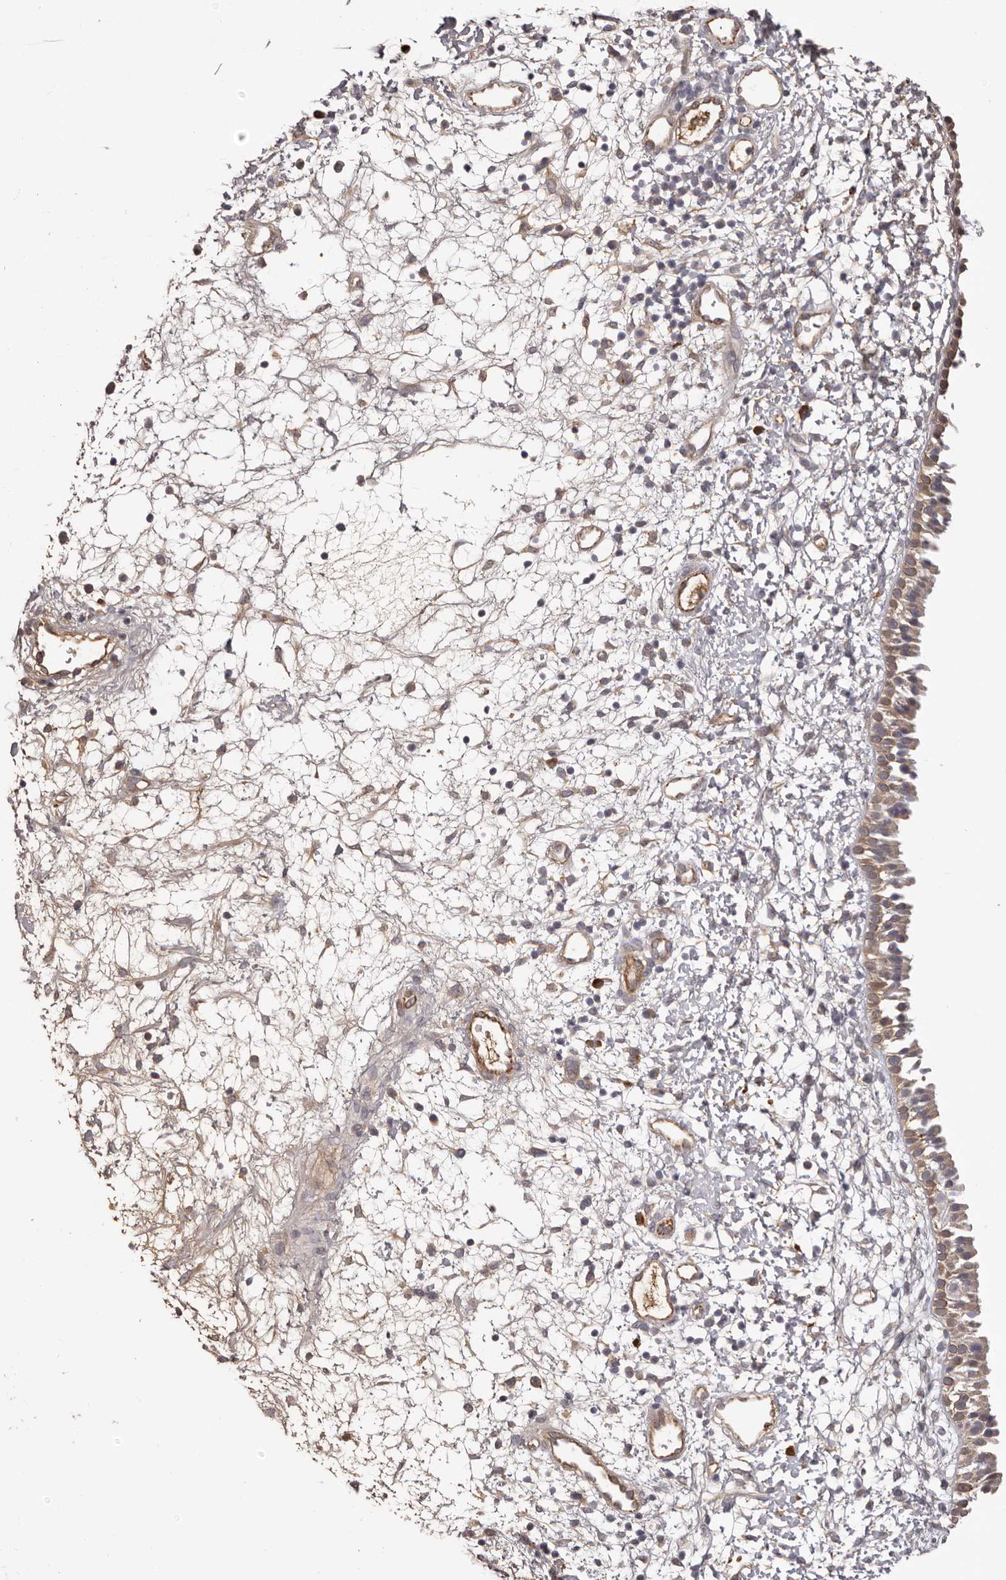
{"staining": {"intensity": "moderate", "quantity": "25%-75%", "location": "cytoplasmic/membranous"}, "tissue": "nasopharynx", "cell_type": "Respiratory epithelial cells", "image_type": "normal", "snomed": [{"axis": "morphology", "description": "Normal tissue, NOS"}, {"axis": "topography", "description": "Nasopharynx"}], "caption": "A brown stain labels moderate cytoplasmic/membranous expression of a protein in respiratory epithelial cells of normal human nasopharynx. The staining is performed using DAB brown chromogen to label protein expression. The nuclei are counter-stained blue using hematoxylin.", "gene": "OTUD3", "patient": {"sex": "male", "age": 22}}